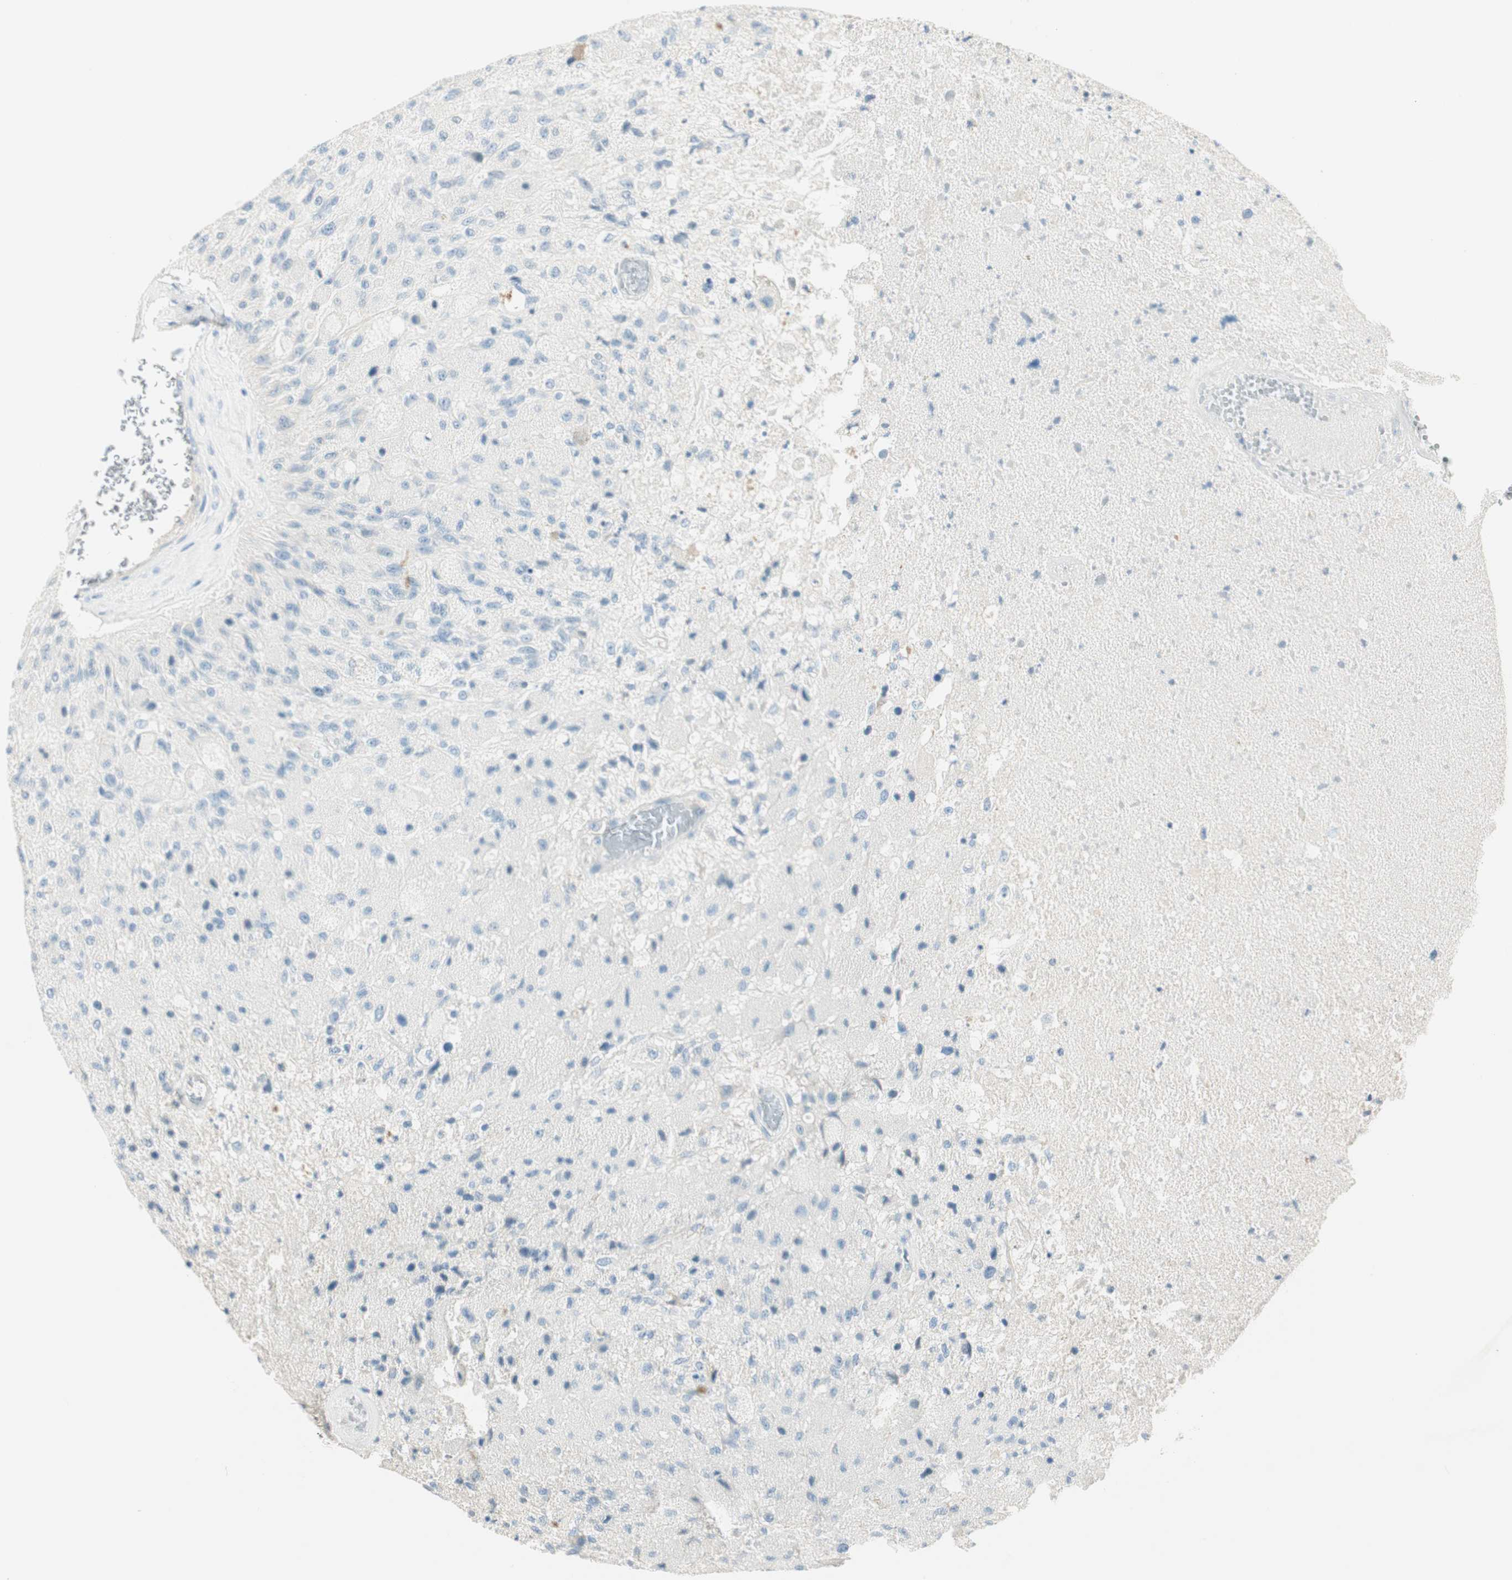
{"staining": {"intensity": "negative", "quantity": "none", "location": "none"}, "tissue": "glioma", "cell_type": "Tumor cells", "image_type": "cancer", "snomed": [{"axis": "morphology", "description": "Normal tissue, NOS"}, {"axis": "morphology", "description": "Glioma, malignant, High grade"}, {"axis": "topography", "description": "Cerebral cortex"}], "caption": "DAB (3,3'-diaminobenzidine) immunohistochemical staining of glioma shows no significant positivity in tumor cells. (Brightfield microscopy of DAB (3,3'-diaminobenzidine) IHC at high magnification).", "gene": "HPGD", "patient": {"sex": "male", "age": 77}}